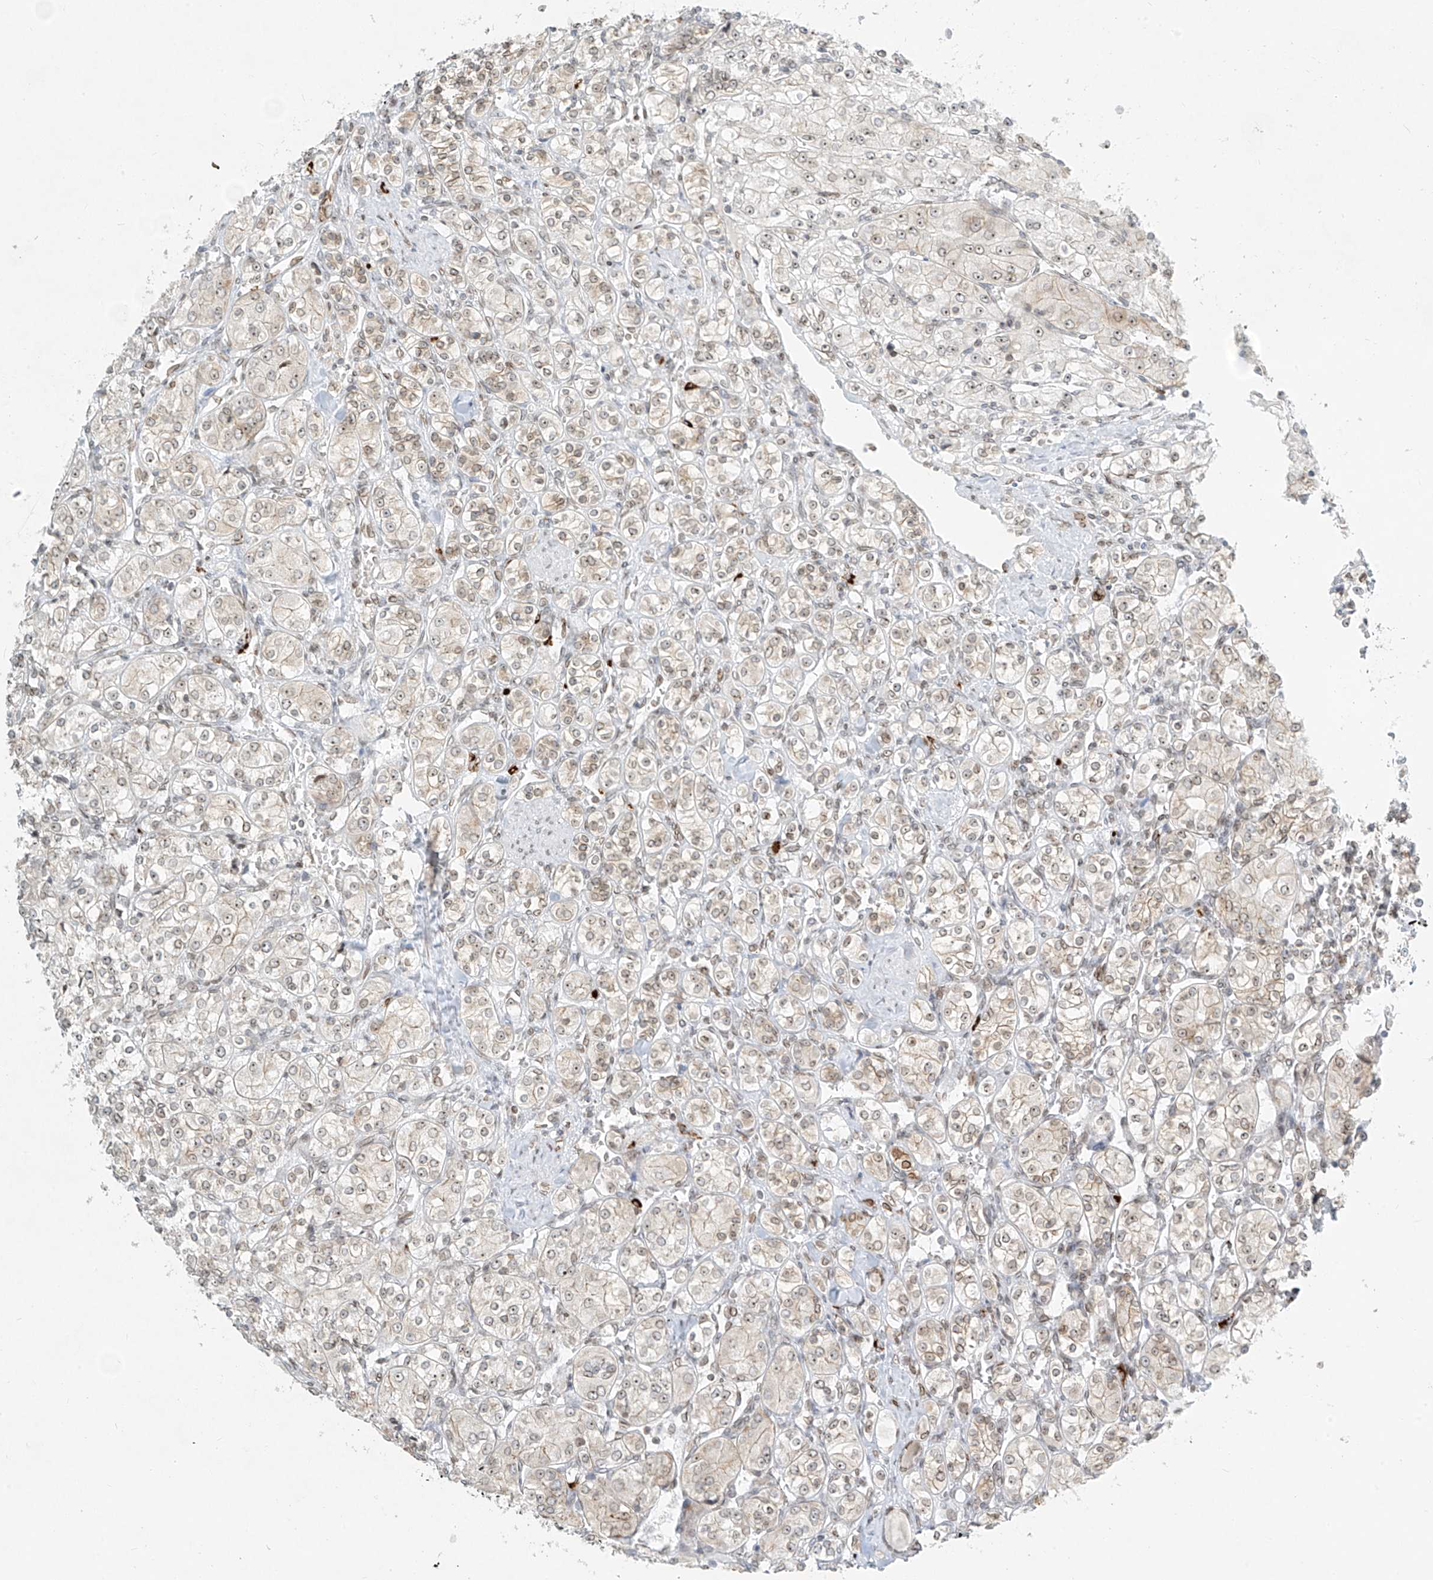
{"staining": {"intensity": "moderate", "quantity": "<25%", "location": "nuclear"}, "tissue": "renal cancer", "cell_type": "Tumor cells", "image_type": "cancer", "snomed": [{"axis": "morphology", "description": "Adenocarcinoma, NOS"}, {"axis": "topography", "description": "Kidney"}], "caption": "DAB immunohistochemical staining of renal adenocarcinoma demonstrates moderate nuclear protein positivity in approximately <25% of tumor cells.", "gene": "SAMD15", "patient": {"sex": "male", "age": 77}}